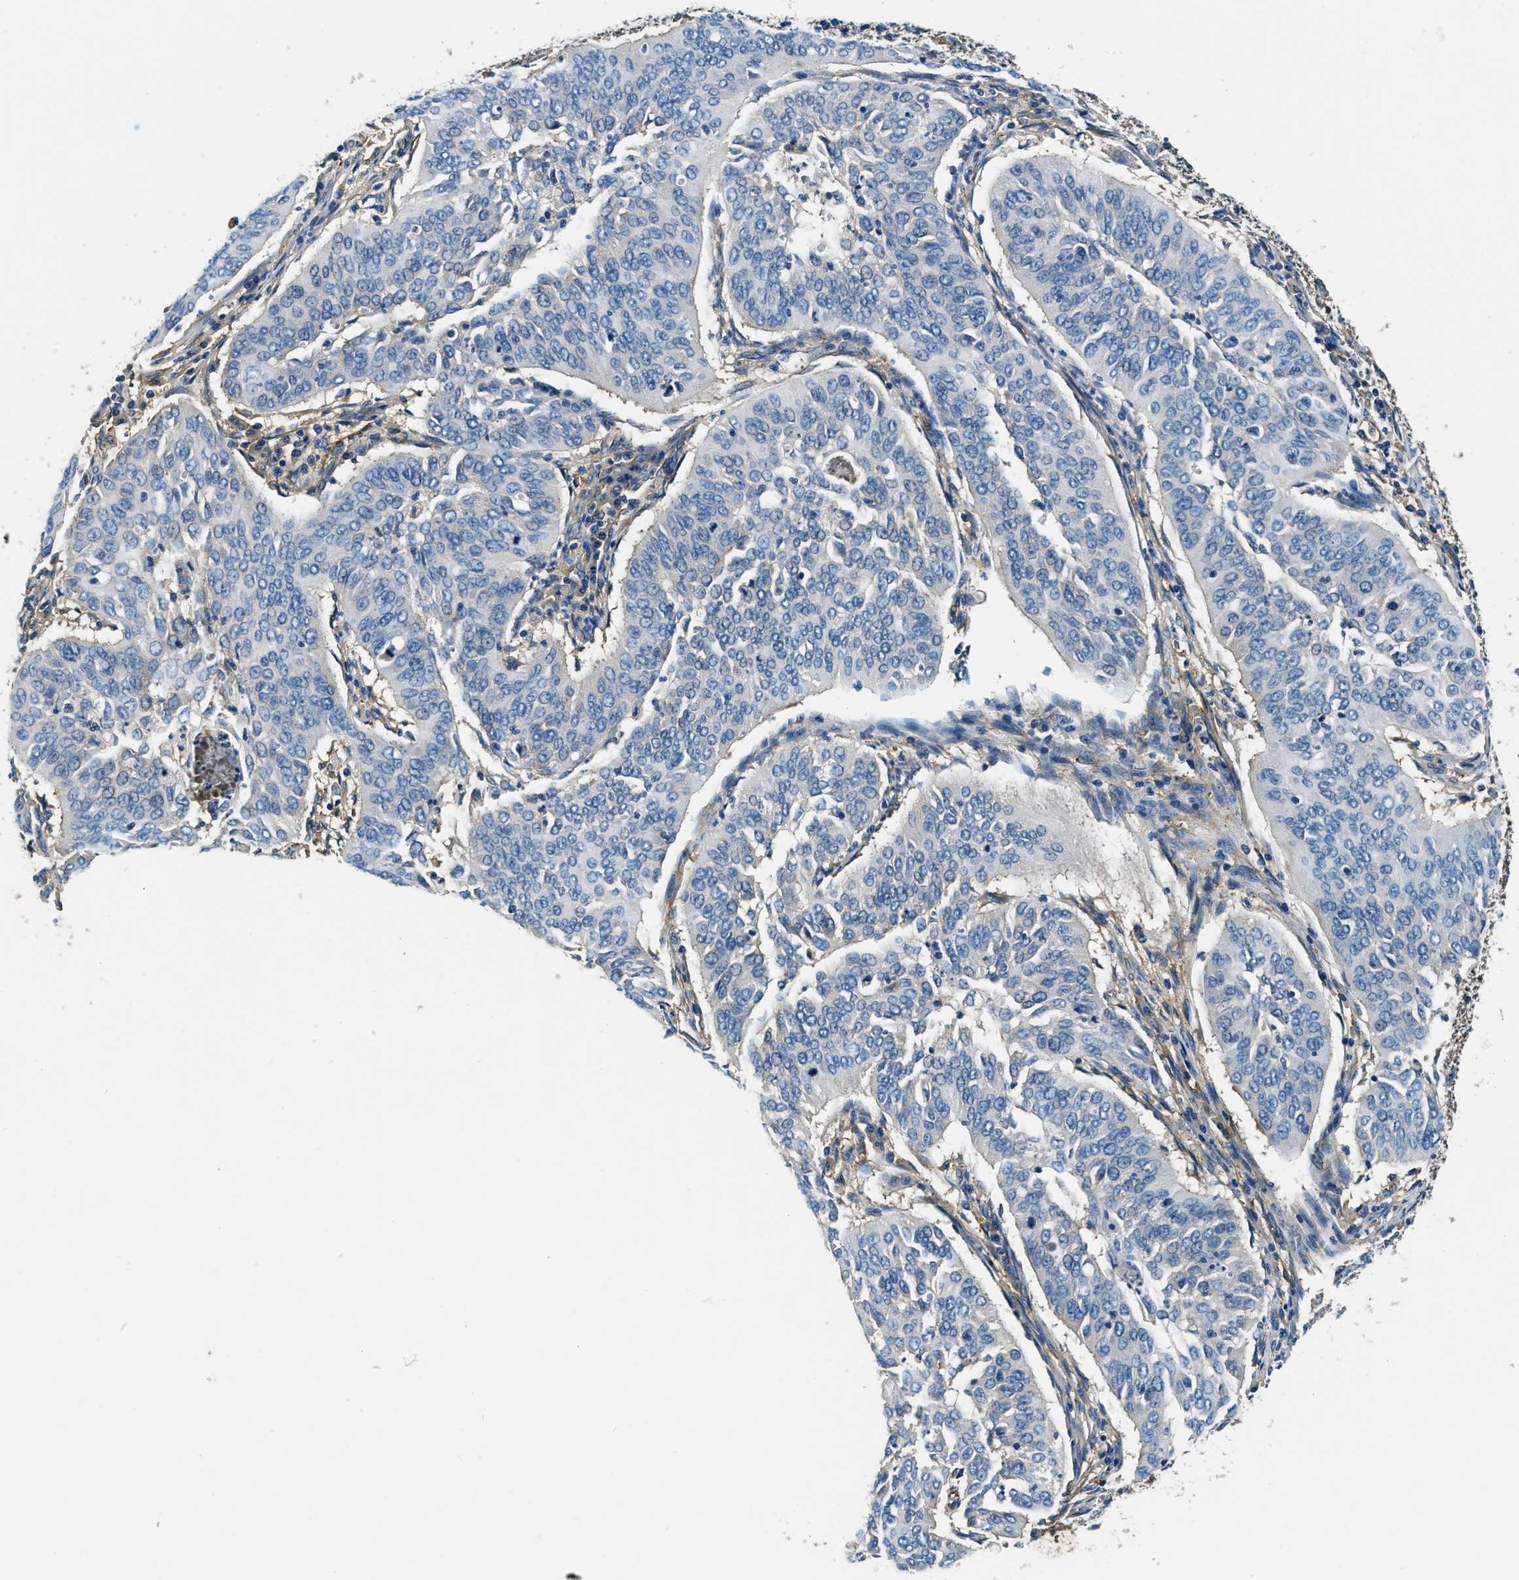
{"staining": {"intensity": "negative", "quantity": "none", "location": "none"}, "tissue": "cervical cancer", "cell_type": "Tumor cells", "image_type": "cancer", "snomed": [{"axis": "morphology", "description": "Normal tissue, NOS"}, {"axis": "morphology", "description": "Squamous cell carcinoma, NOS"}, {"axis": "topography", "description": "Cervix"}], "caption": "Immunohistochemistry photomicrograph of neoplastic tissue: squamous cell carcinoma (cervical) stained with DAB demonstrates no significant protein expression in tumor cells.", "gene": "EEA1", "patient": {"sex": "female", "age": 39}}